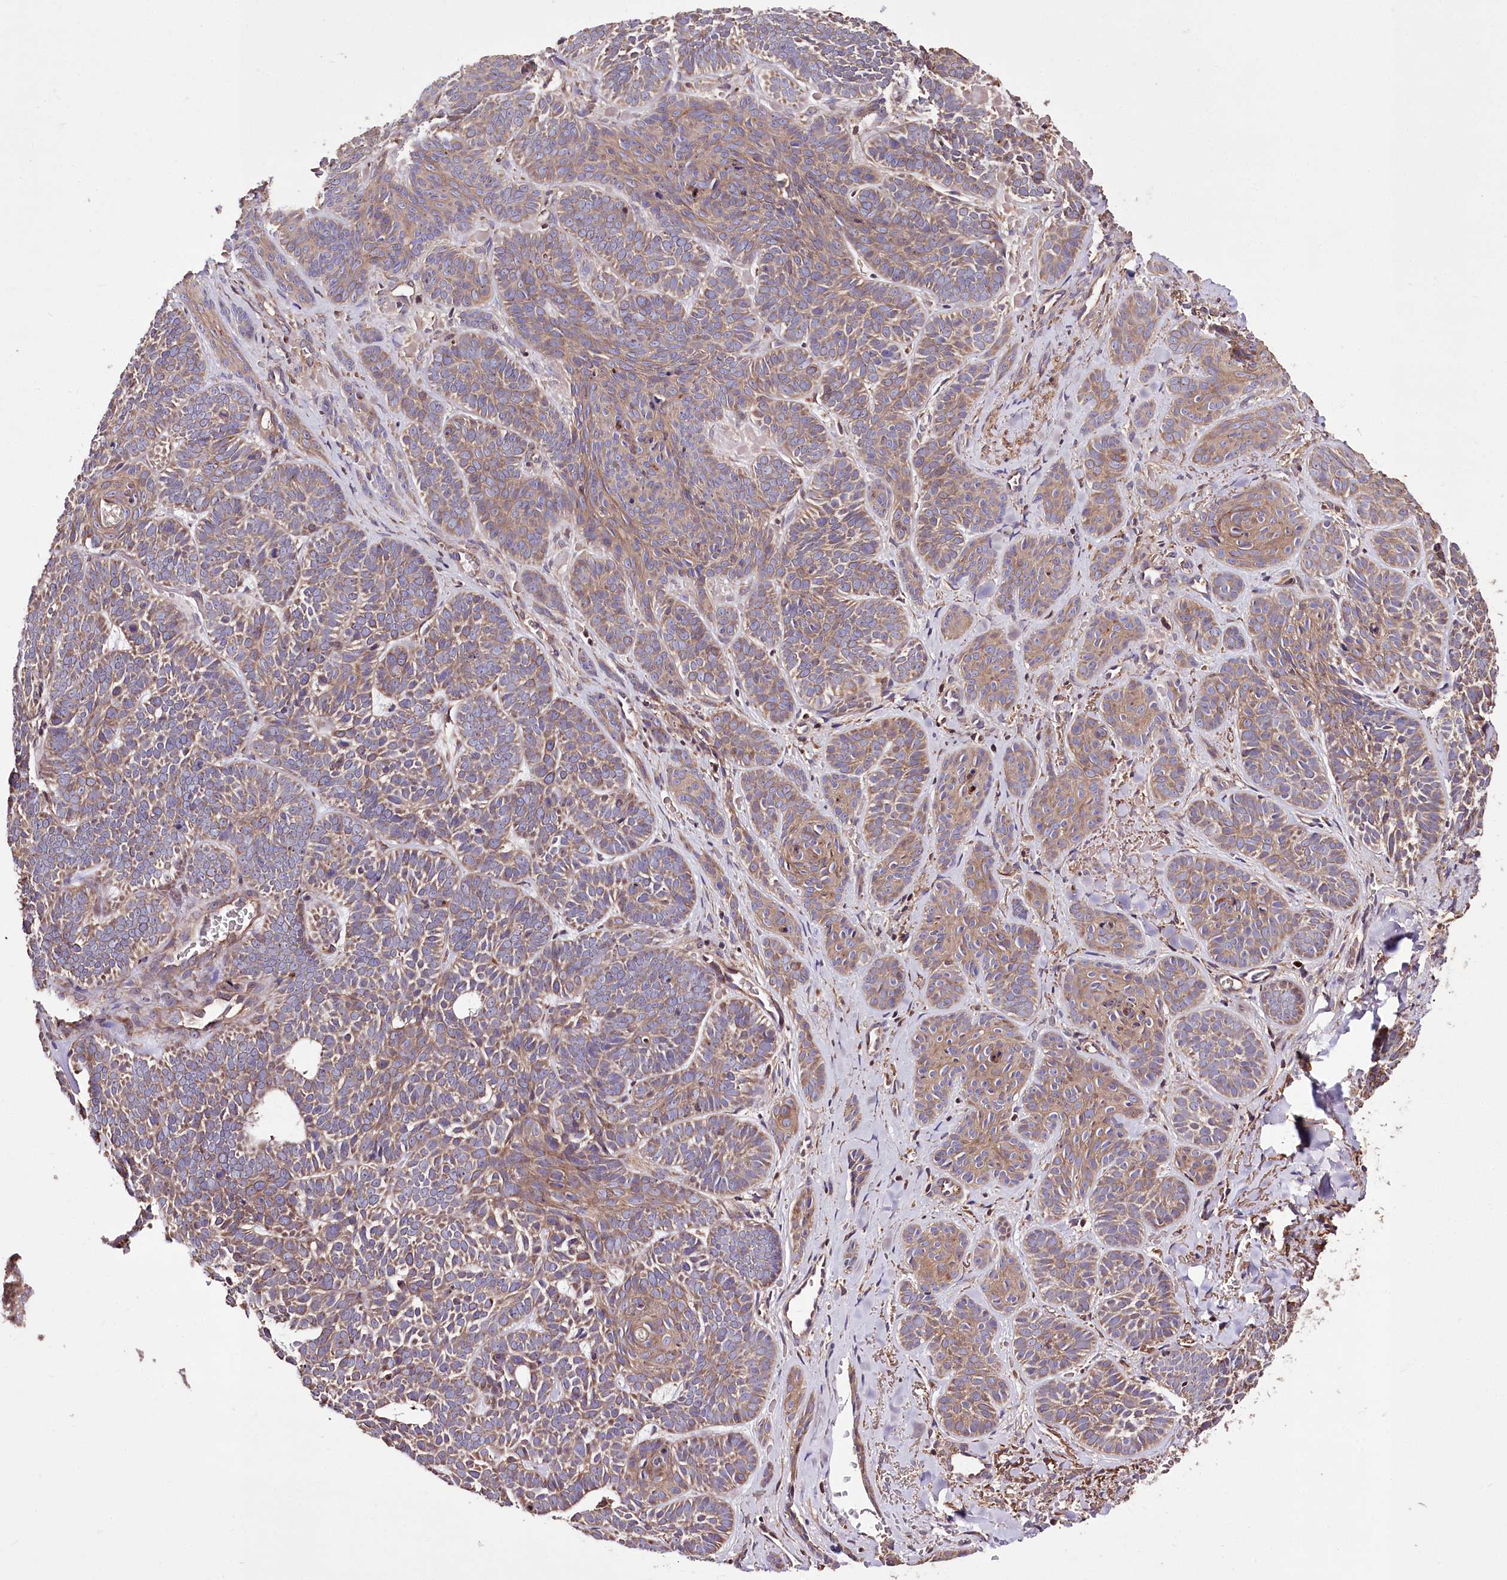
{"staining": {"intensity": "moderate", "quantity": ">75%", "location": "cytoplasmic/membranous"}, "tissue": "skin cancer", "cell_type": "Tumor cells", "image_type": "cancer", "snomed": [{"axis": "morphology", "description": "Basal cell carcinoma"}, {"axis": "topography", "description": "Skin"}], "caption": "Immunohistochemical staining of human skin basal cell carcinoma shows medium levels of moderate cytoplasmic/membranous expression in about >75% of tumor cells. (IHC, brightfield microscopy, high magnification).", "gene": "WWC1", "patient": {"sex": "male", "age": 85}}